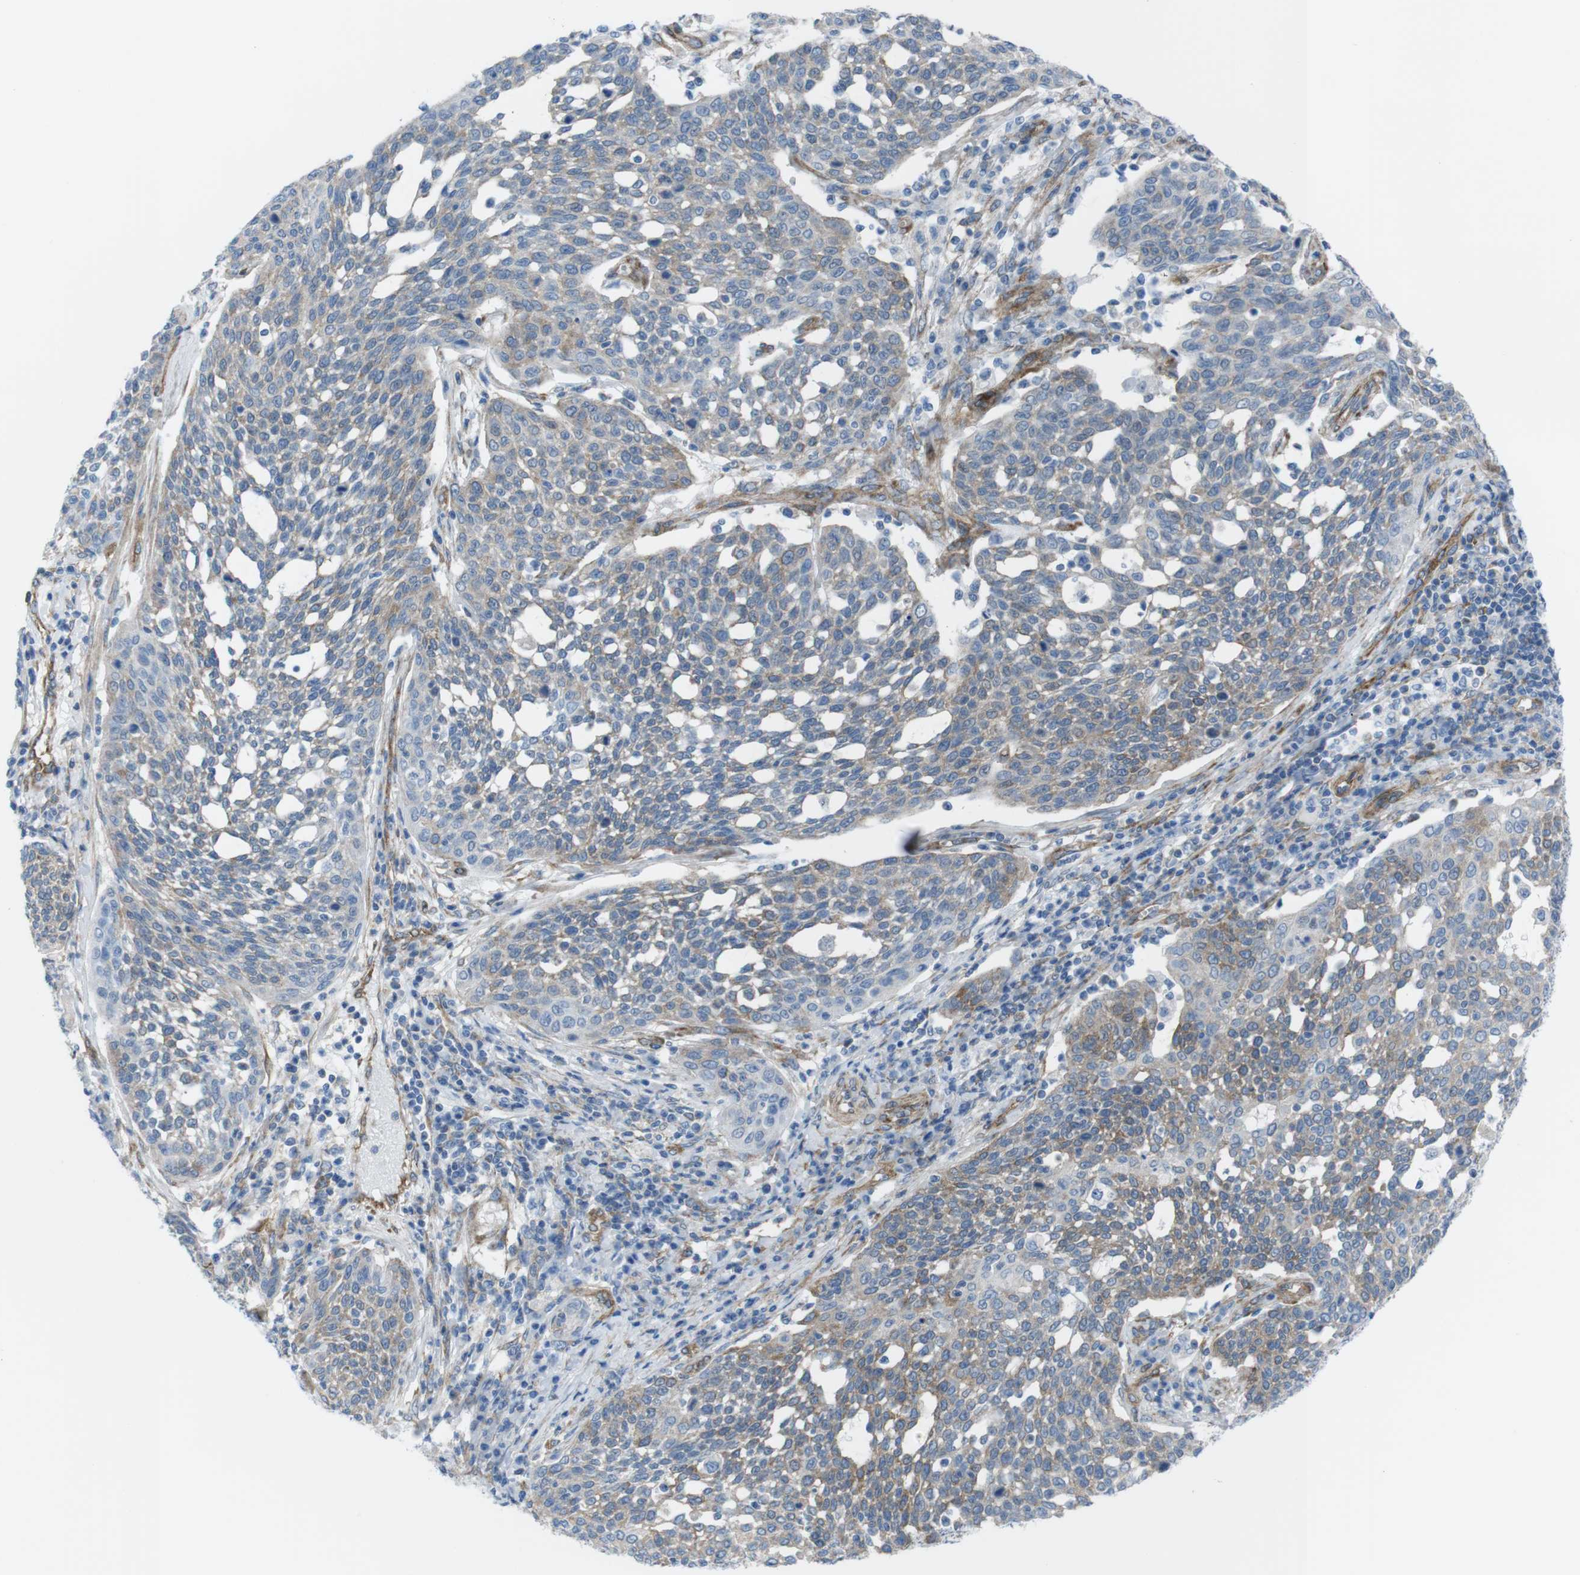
{"staining": {"intensity": "weak", "quantity": "25%-75%", "location": "cytoplasmic/membranous"}, "tissue": "cervical cancer", "cell_type": "Tumor cells", "image_type": "cancer", "snomed": [{"axis": "morphology", "description": "Squamous cell carcinoma, NOS"}, {"axis": "topography", "description": "Cervix"}], "caption": "A brown stain highlights weak cytoplasmic/membranous positivity of a protein in cervical cancer (squamous cell carcinoma) tumor cells.", "gene": "DIAPH2", "patient": {"sex": "female", "age": 34}}